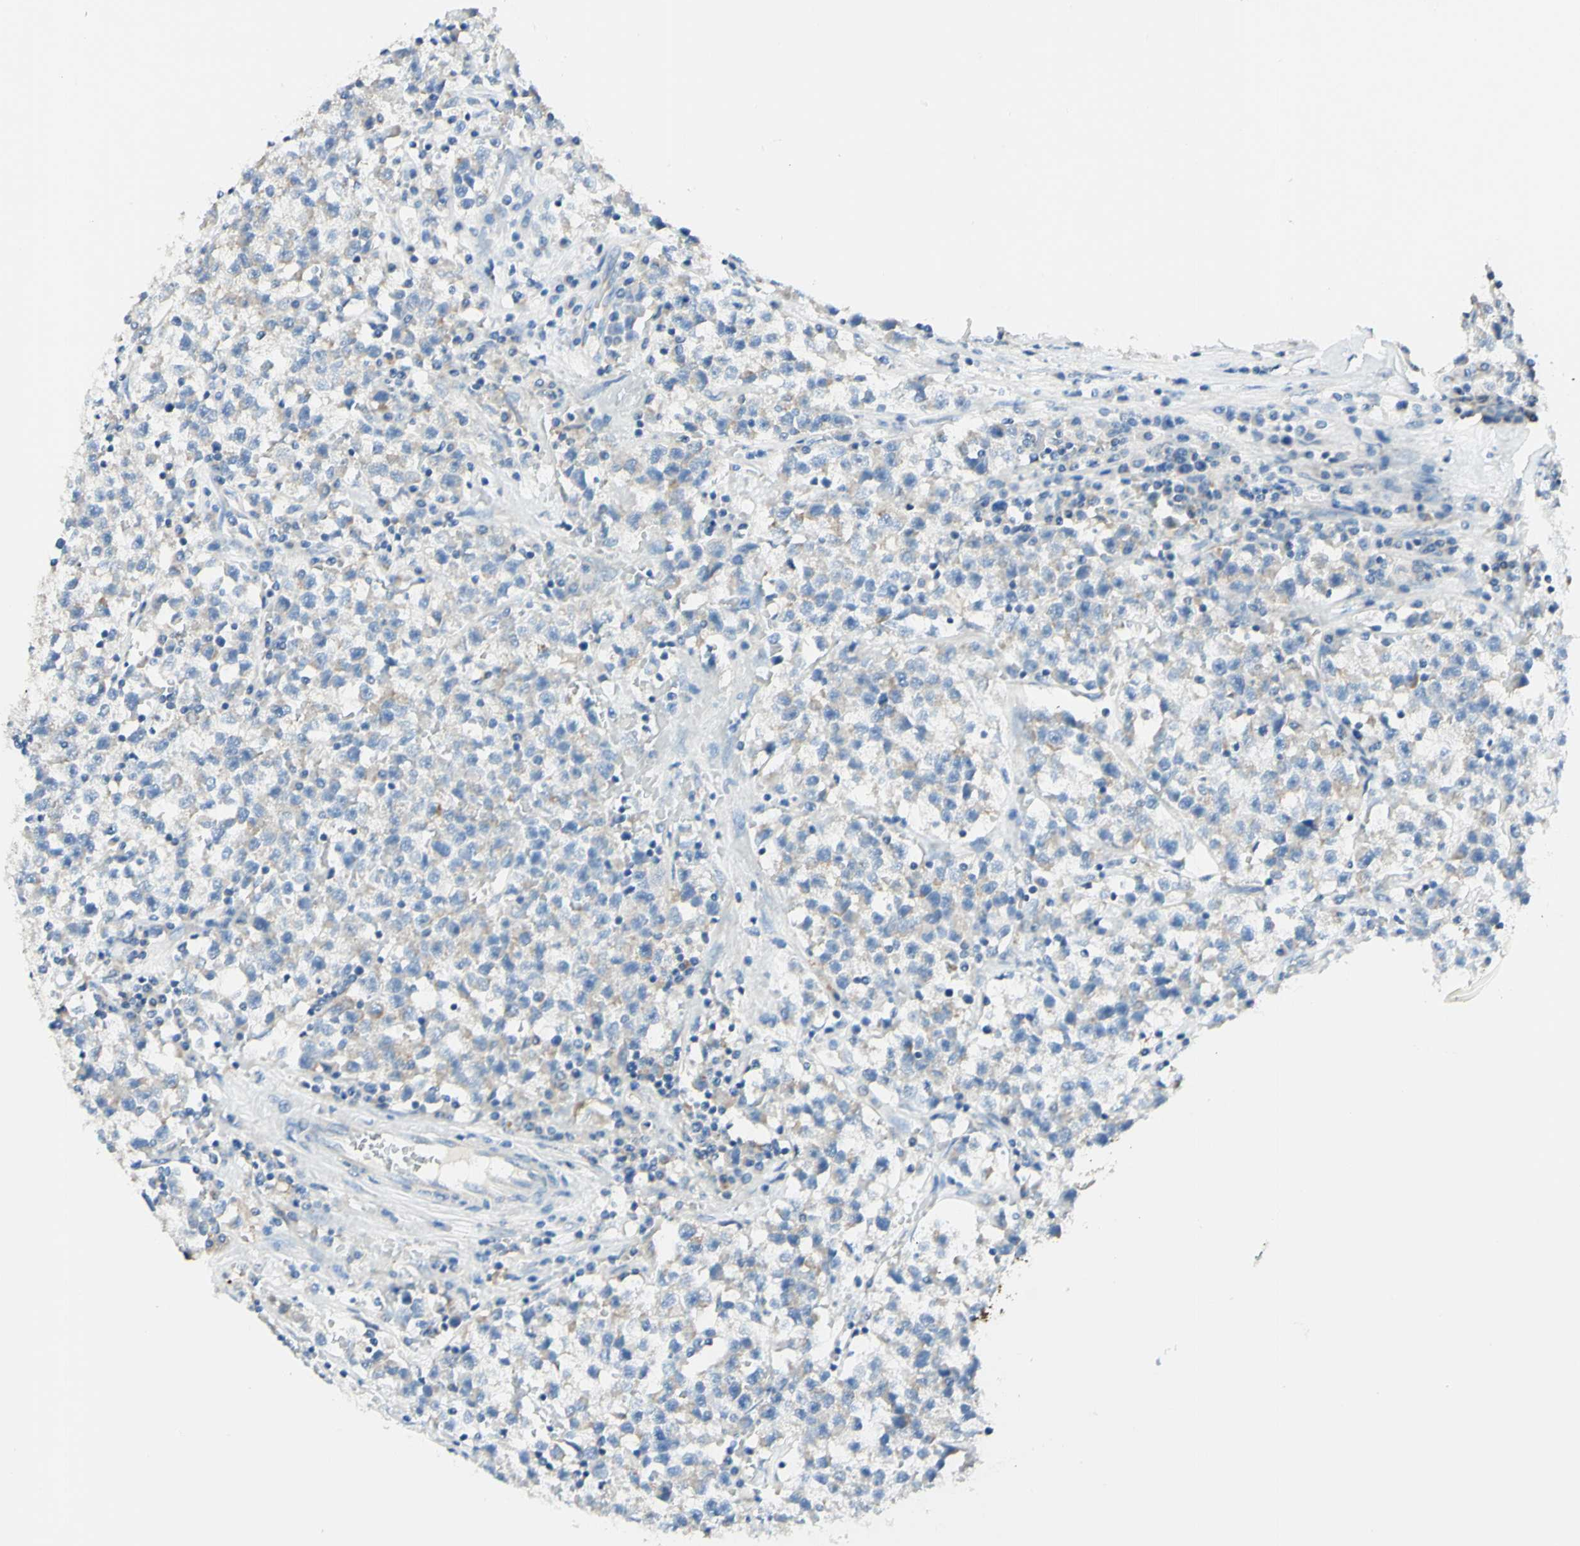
{"staining": {"intensity": "weak", "quantity": "<25%", "location": "cytoplasmic/membranous"}, "tissue": "testis cancer", "cell_type": "Tumor cells", "image_type": "cancer", "snomed": [{"axis": "morphology", "description": "Seminoma, NOS"}, {"axis": "topography", "description": "Testis"}], "caption": "IHC histopathology image of testis cancer (seminoma) stained for a protein (brown), which demonstrates no staining in tumor cells. The staining was performed using DAB to visualize the protein expression in brown, while the nuclei were stained in blue with hematoxylin (Magnification: 20x).", "gene": "ARMC10", "patient": {"sex": "male", "age": 22}}